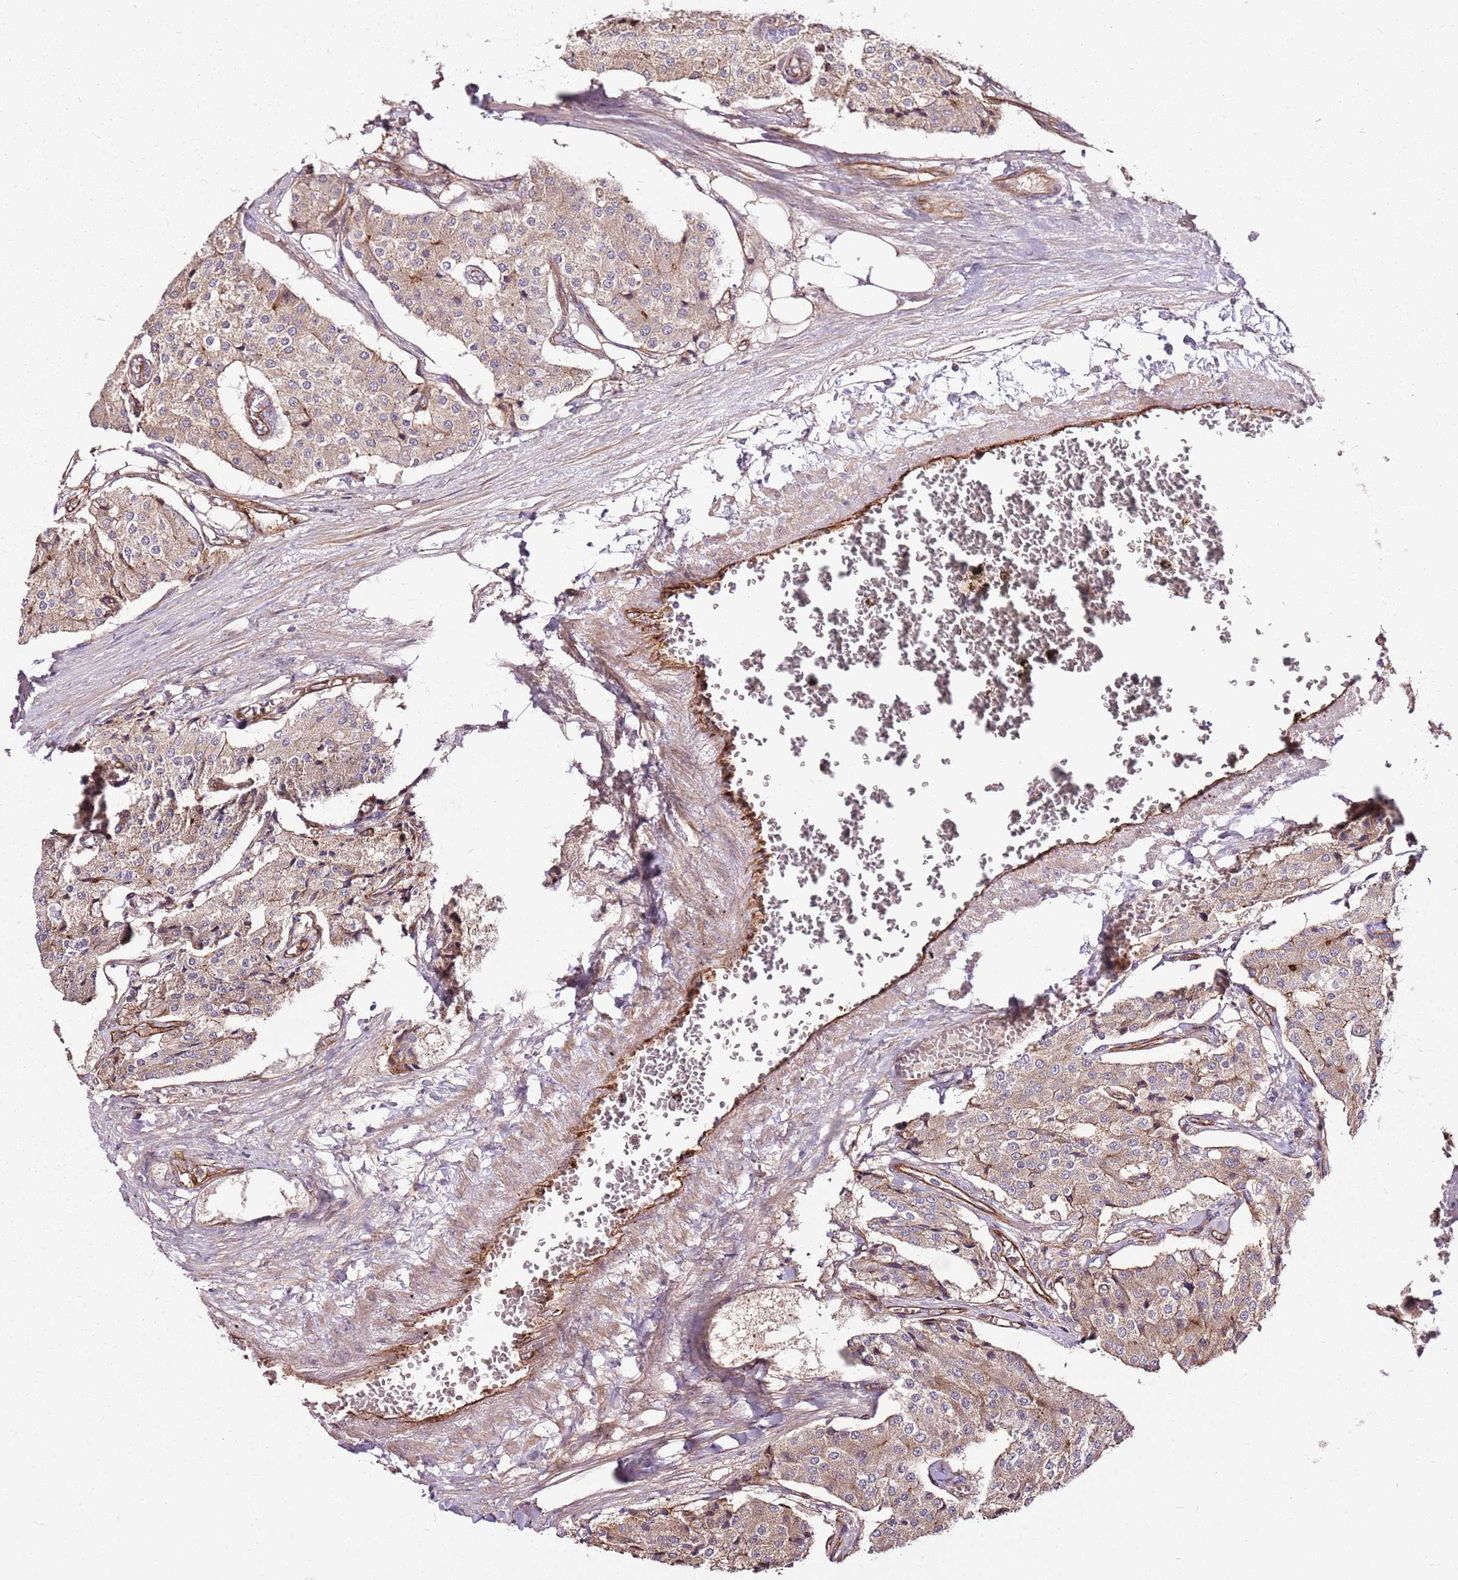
{"staining": {"intensity": "weak", "quantity": ">75%", "location": "cytoplasmic/membranous"}, "tissue": "carcinoid", "cell_type": "Tumor cells", "image_type": "cancer", "snomed": [{"axis": "morphology", "description": "Carcinoid, malignant, NOS"}, {"axis": "topography", "description": "Colon"}], "caption": "Weak cytoplasmic/membranous protein staining is present in approximately >75% of tumor cells in carcinoid.", "gene": "ZNF827", "patient": {"sex": "female", "age": 52}}